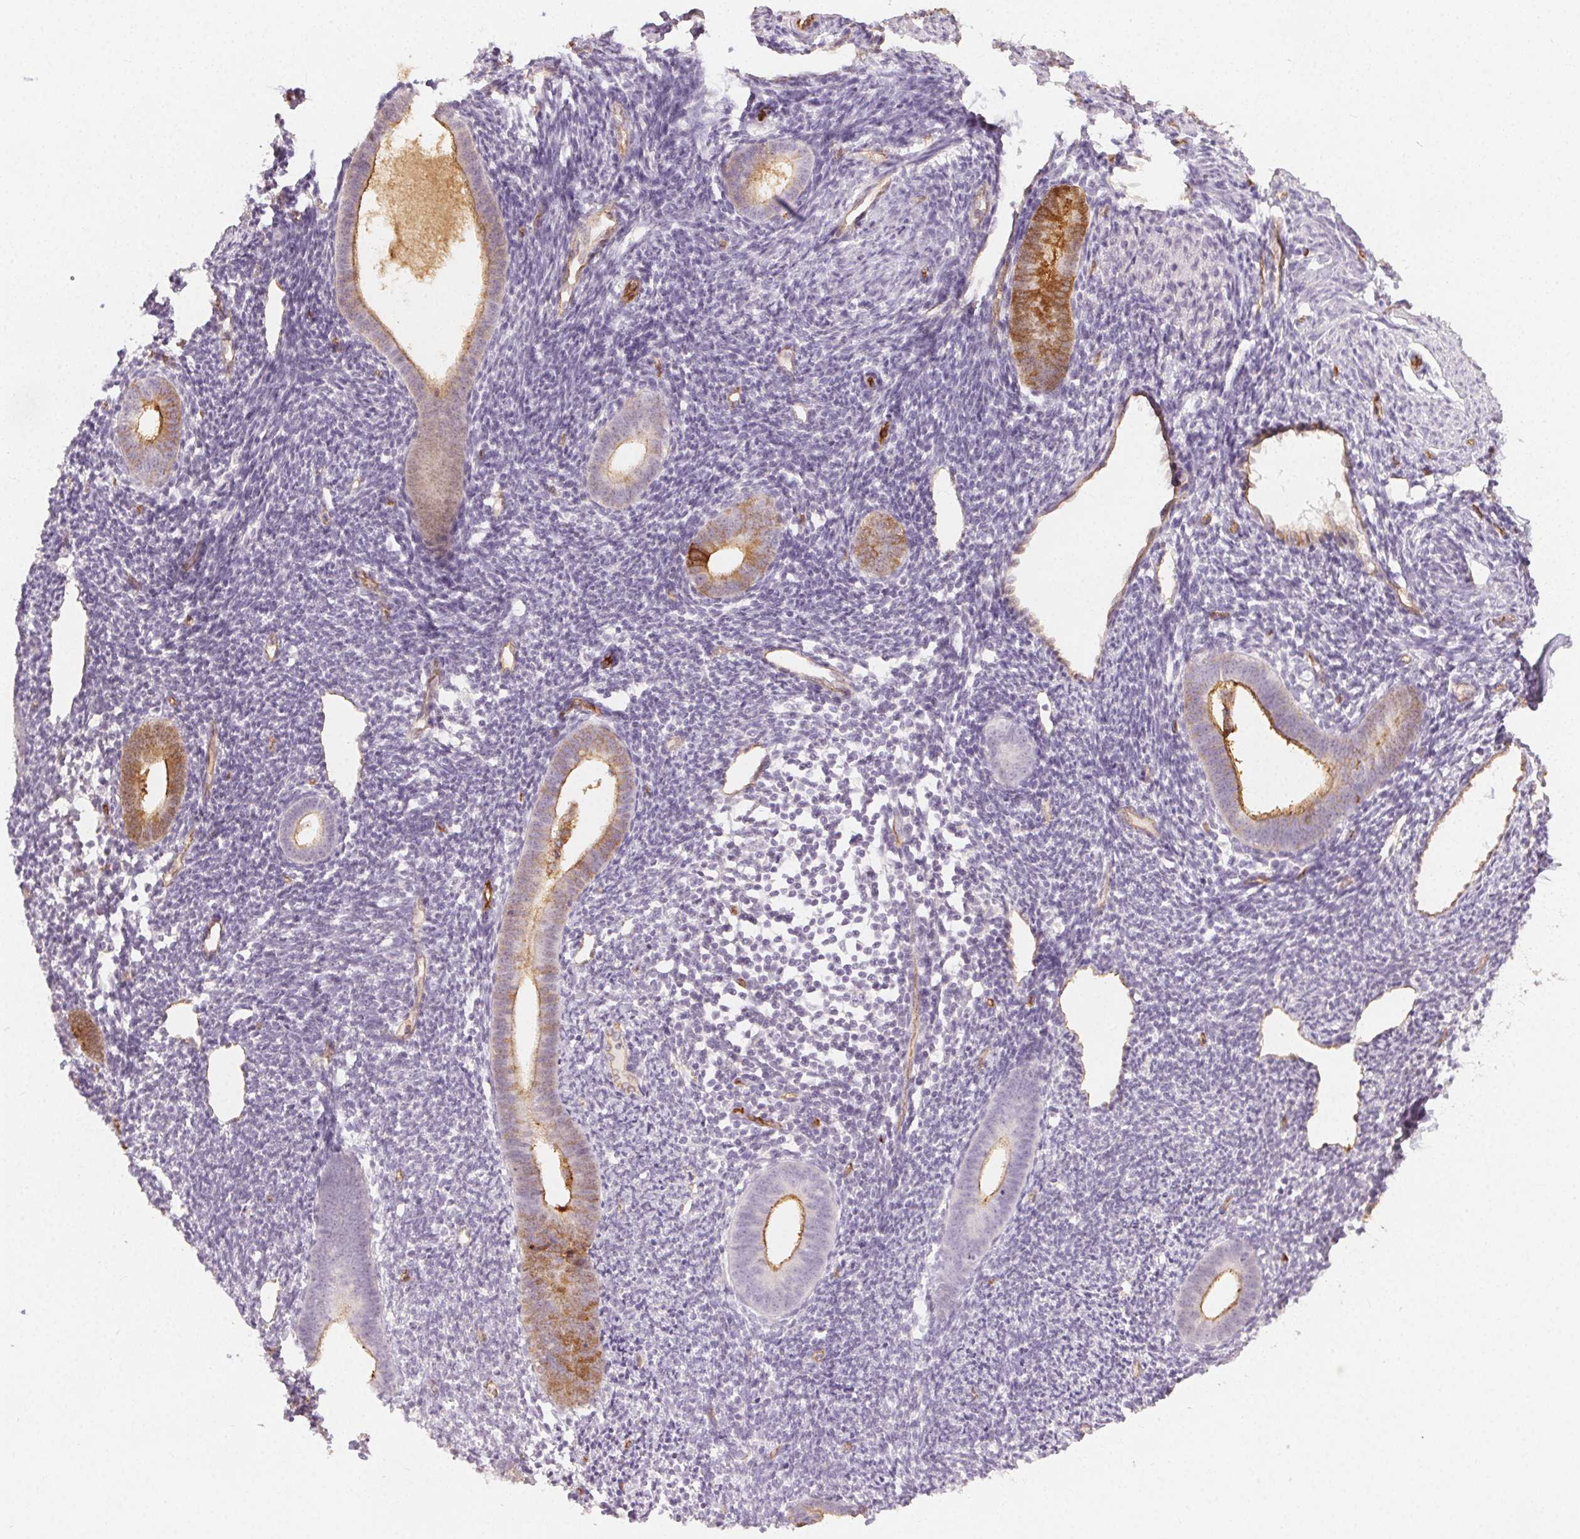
{"staining": {"intensity": "negative", "quantity": "none", "location": "none"}, "tissue": "endometrium", "cell_type": "Cells in endometrial stroma", "image_type": "normal", "snomed": [{"axis": "morphology", "description": "Normal tissue, NOS"}, {"axis": "topography", "description": "Endometrium"}], "caption": "This is a image of immunohistochemistry staining of unremarkable endometrium, which shows no staining in cells in endometrial stroma. Nuclei are stained in blue.", "gene": "PODXL", "patient": {"sex": "female", "age": 39}}